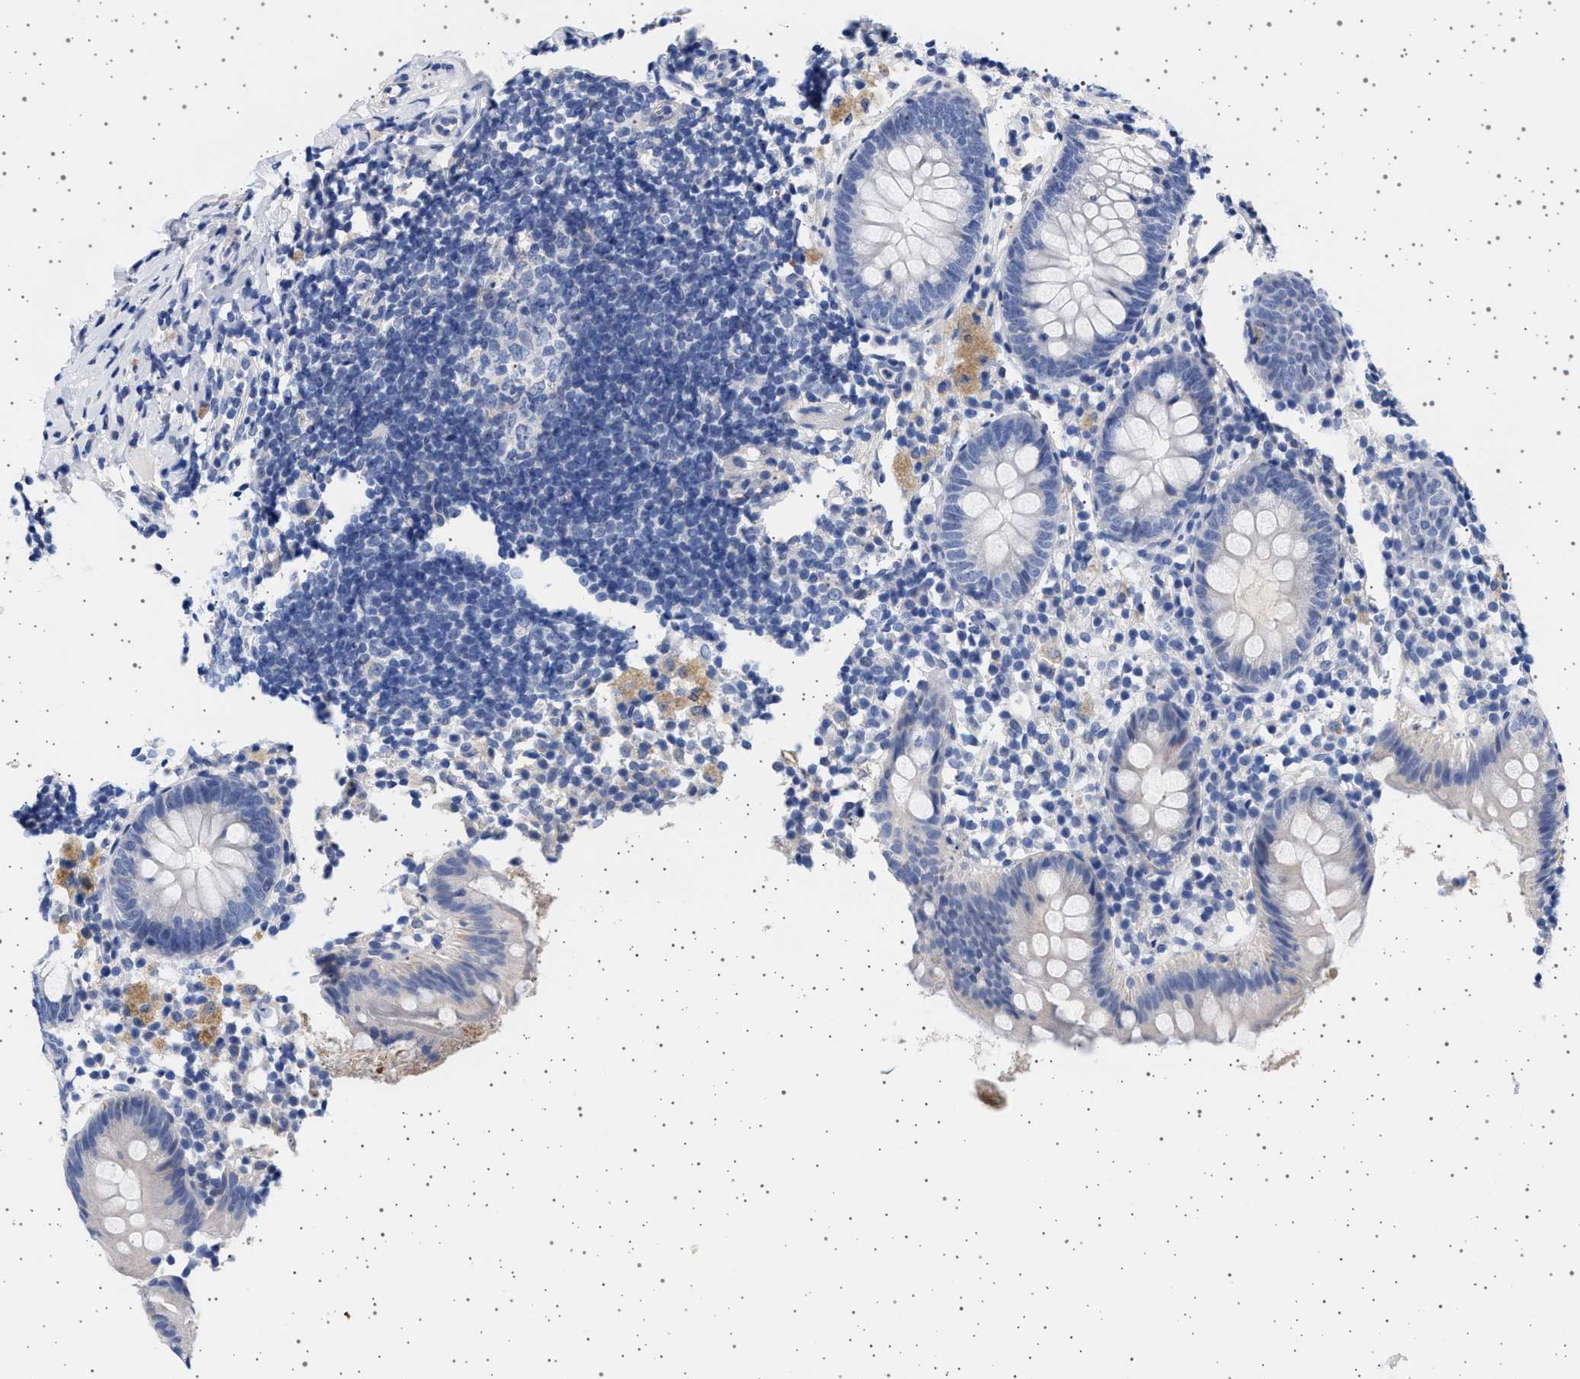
{"staining": {"intensity": "negative", "quantity": "none", "location": "none"}, "tissue": "appendix", "cell_type": "Glandular cells", "image_type": "normal", "snomed": [{"axis": "morphology", "description": "Normal tissue, NOS"}, {"axis": "topography", "description": "Appendix"}], "caption": "An immunohistochemistry (IHC) histopathology image of benign appendix is shown. There is no staining in glandular cells of appendix.", "gene": "TRMT10B", "patient": {"sex": "female", "age": 20}}